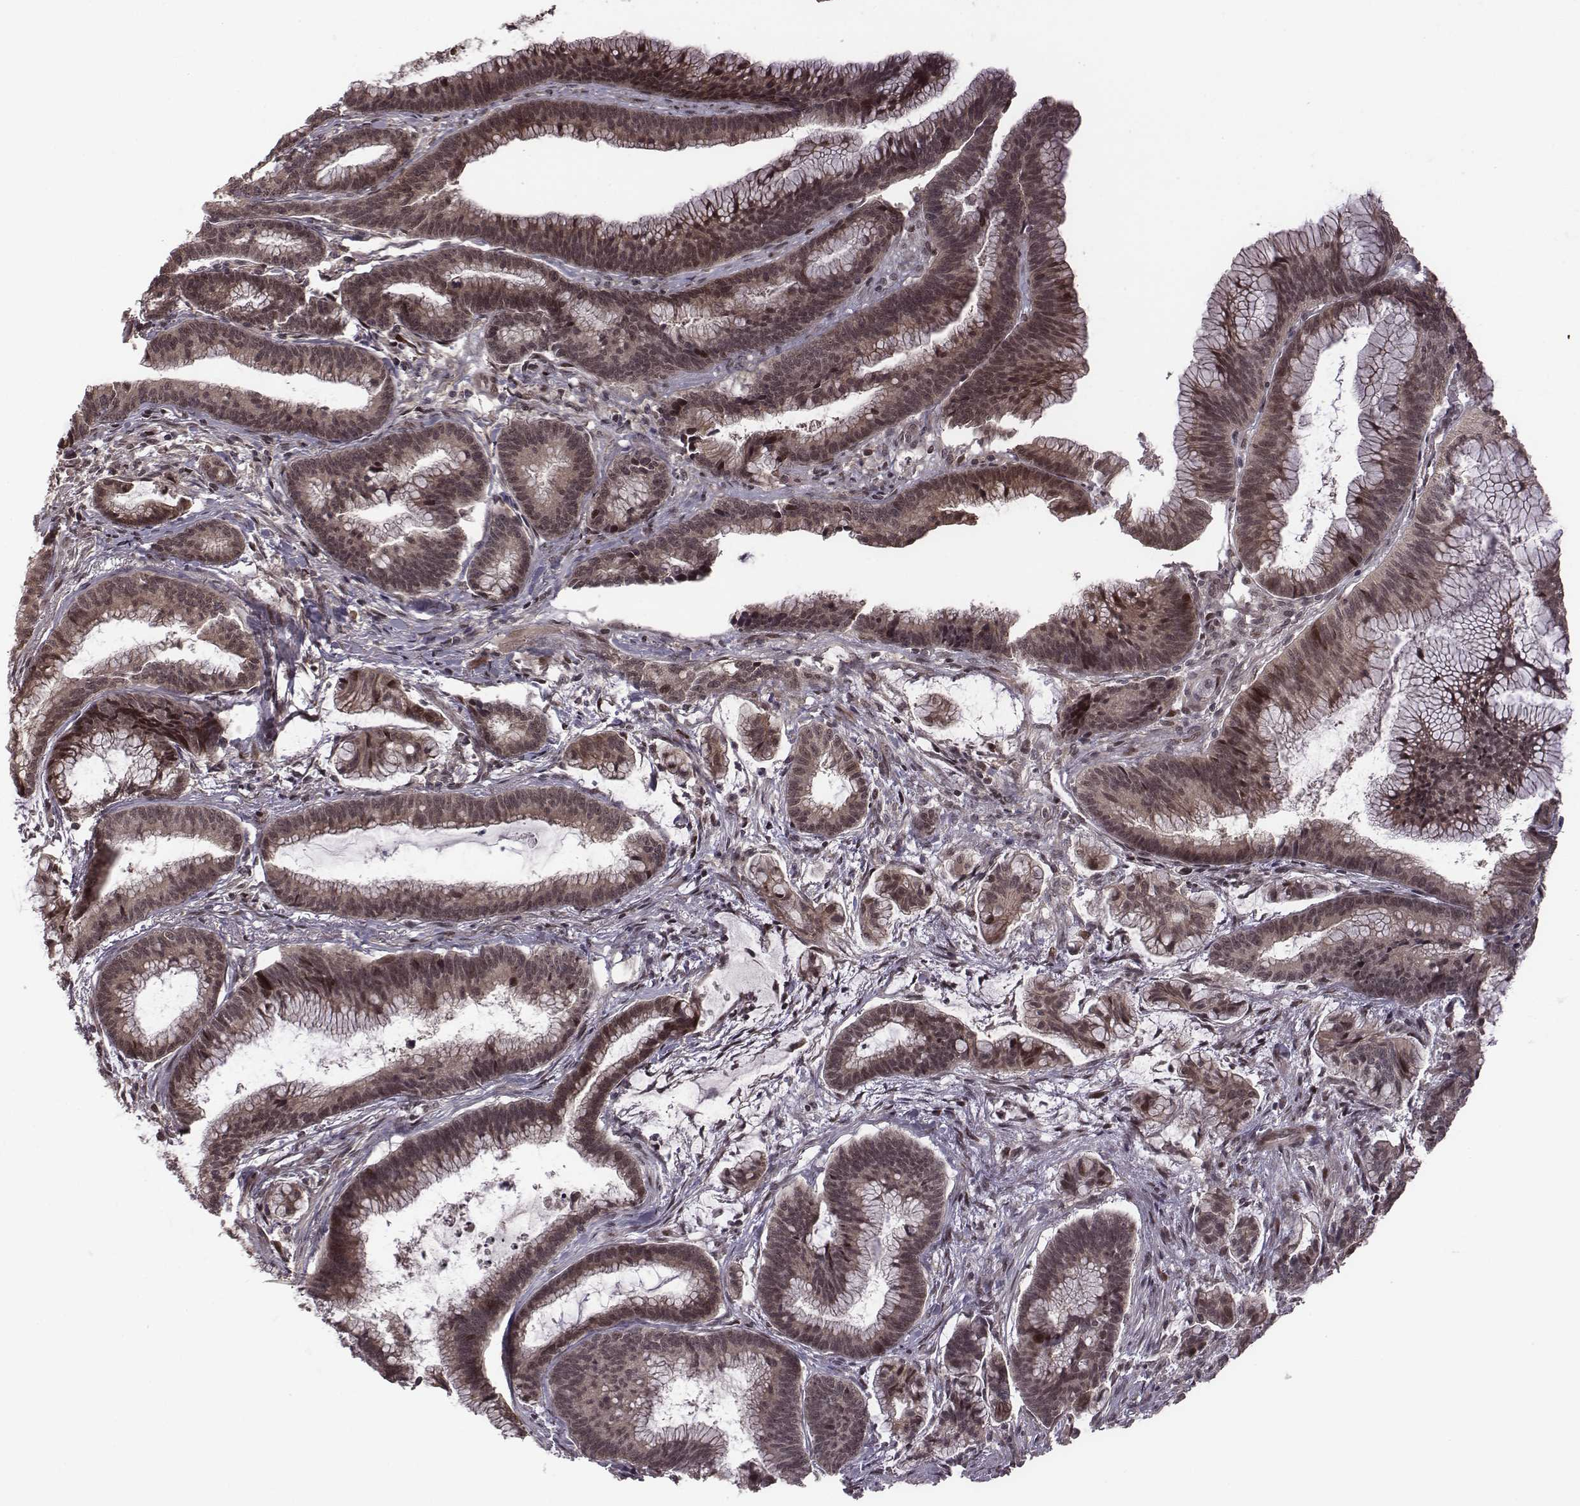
{"staining": {"intensity": "weak", "quantity": "25%-75%", "location": "cytoplasmic/membranous,nuclear"}, "tissue": "colorectal cancer", "cell_type": "Tumor cells", "image_type": "cancer", "snomed": [{"axis": "morphology", "description": "Adenocarcinoma, NOS"}, {"axis": "topography", "description": "Colon"}], "caption": "Immunohistochemical staining of human colorectal adenocarcinoma demonstrates weak cytoplasmic/membranous and nuclear protein expression in approximately 25%-75% of tumor cells.", "gene": "RPL3", "patient": {"sex": "female", "age": 78}}